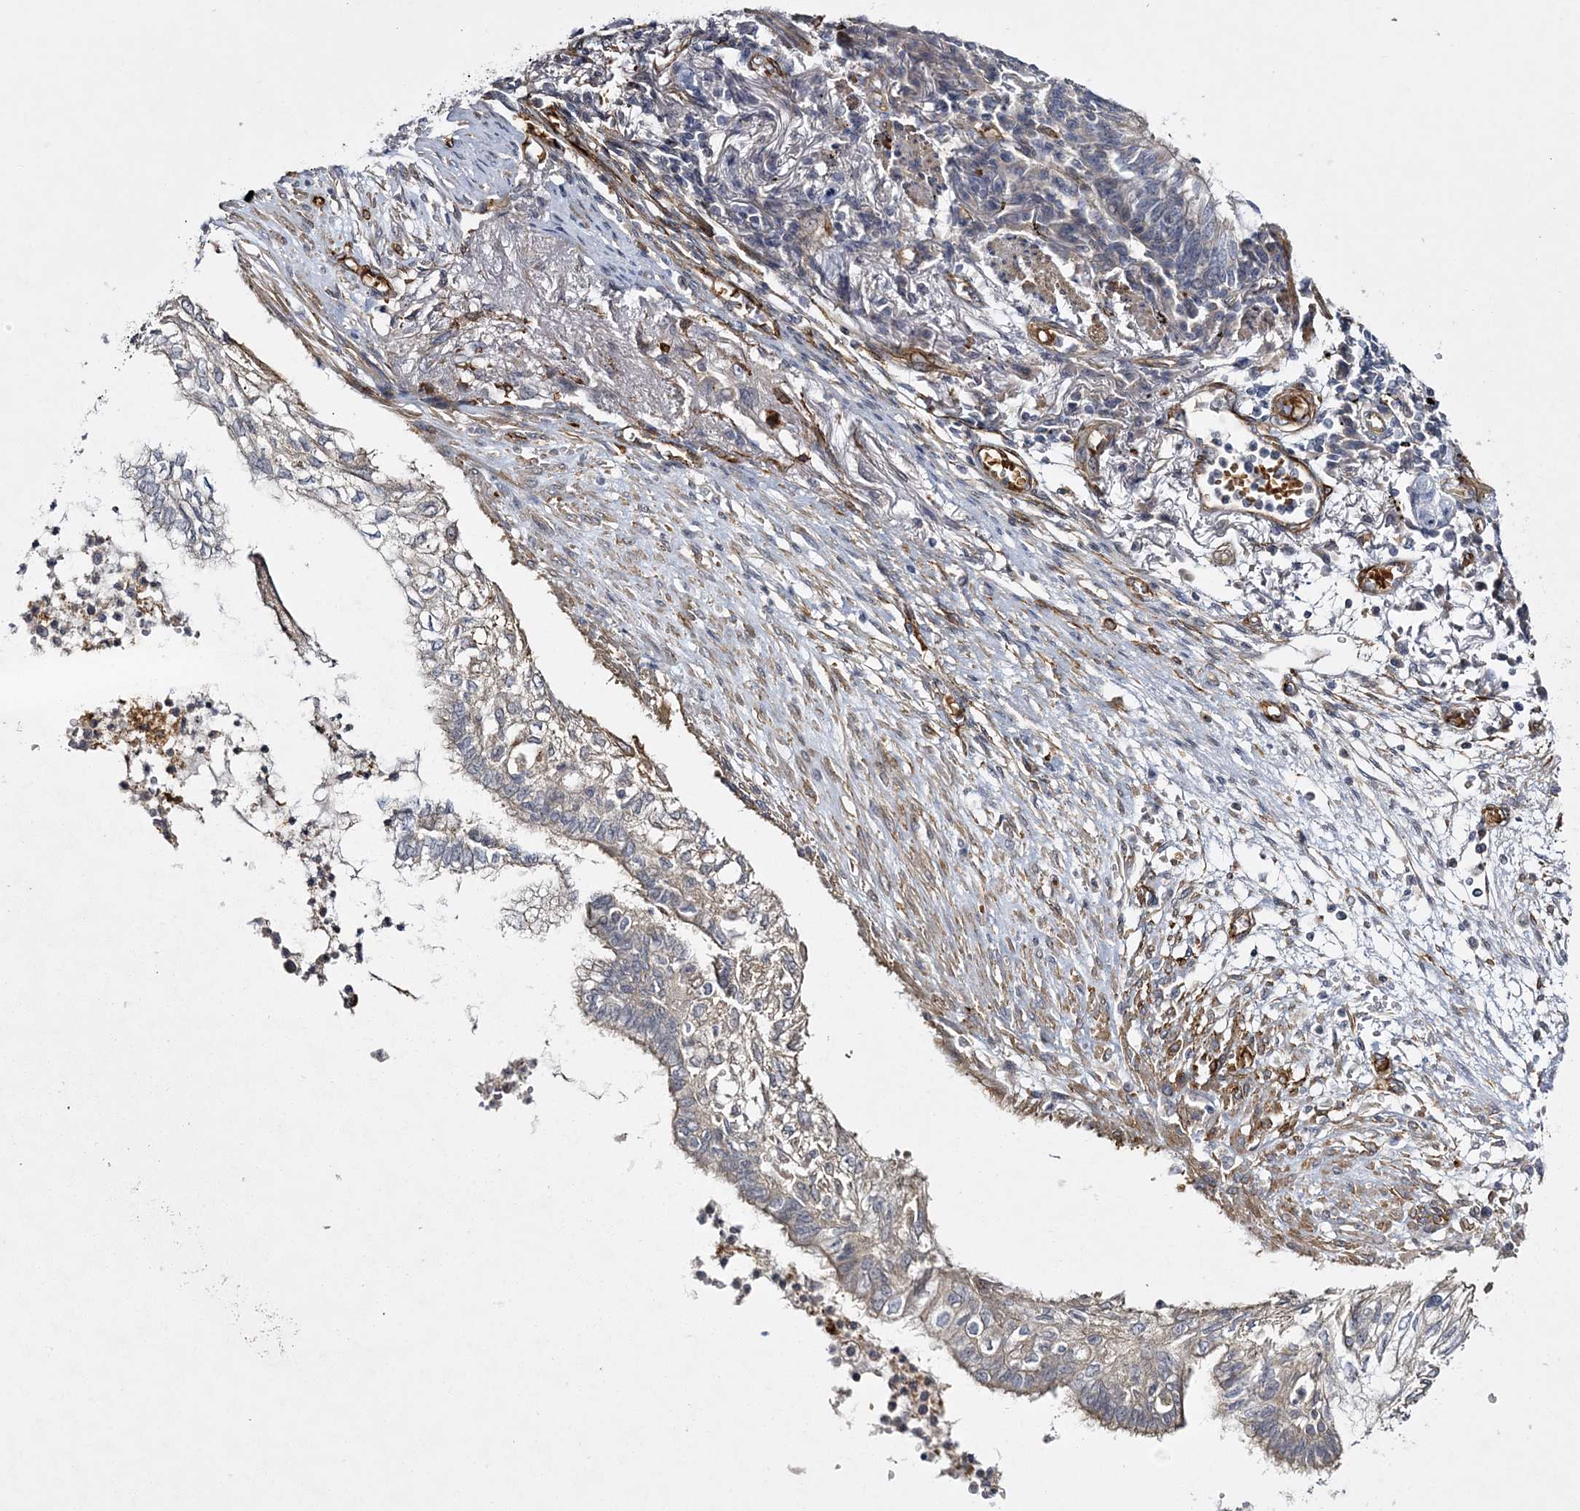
{"staining": {"intensity": "weak", "quantity": "<25%", "location": "cytoplasmic/membranous"}, "tissue": "lung cancer", "cell_type": "Tumor cells", "image_type": "cancer", "snomed": [{"axis": "morphology", "description": "Adenocarcinoma, NOS"}, {"axis": "topography", "description": "Lung"}], "caption": "Tumor cells show no significant protein expression in adenocarcinoma (lung).", "gene": "CALN1", "patient": {"sex": "female", "age": 70}}